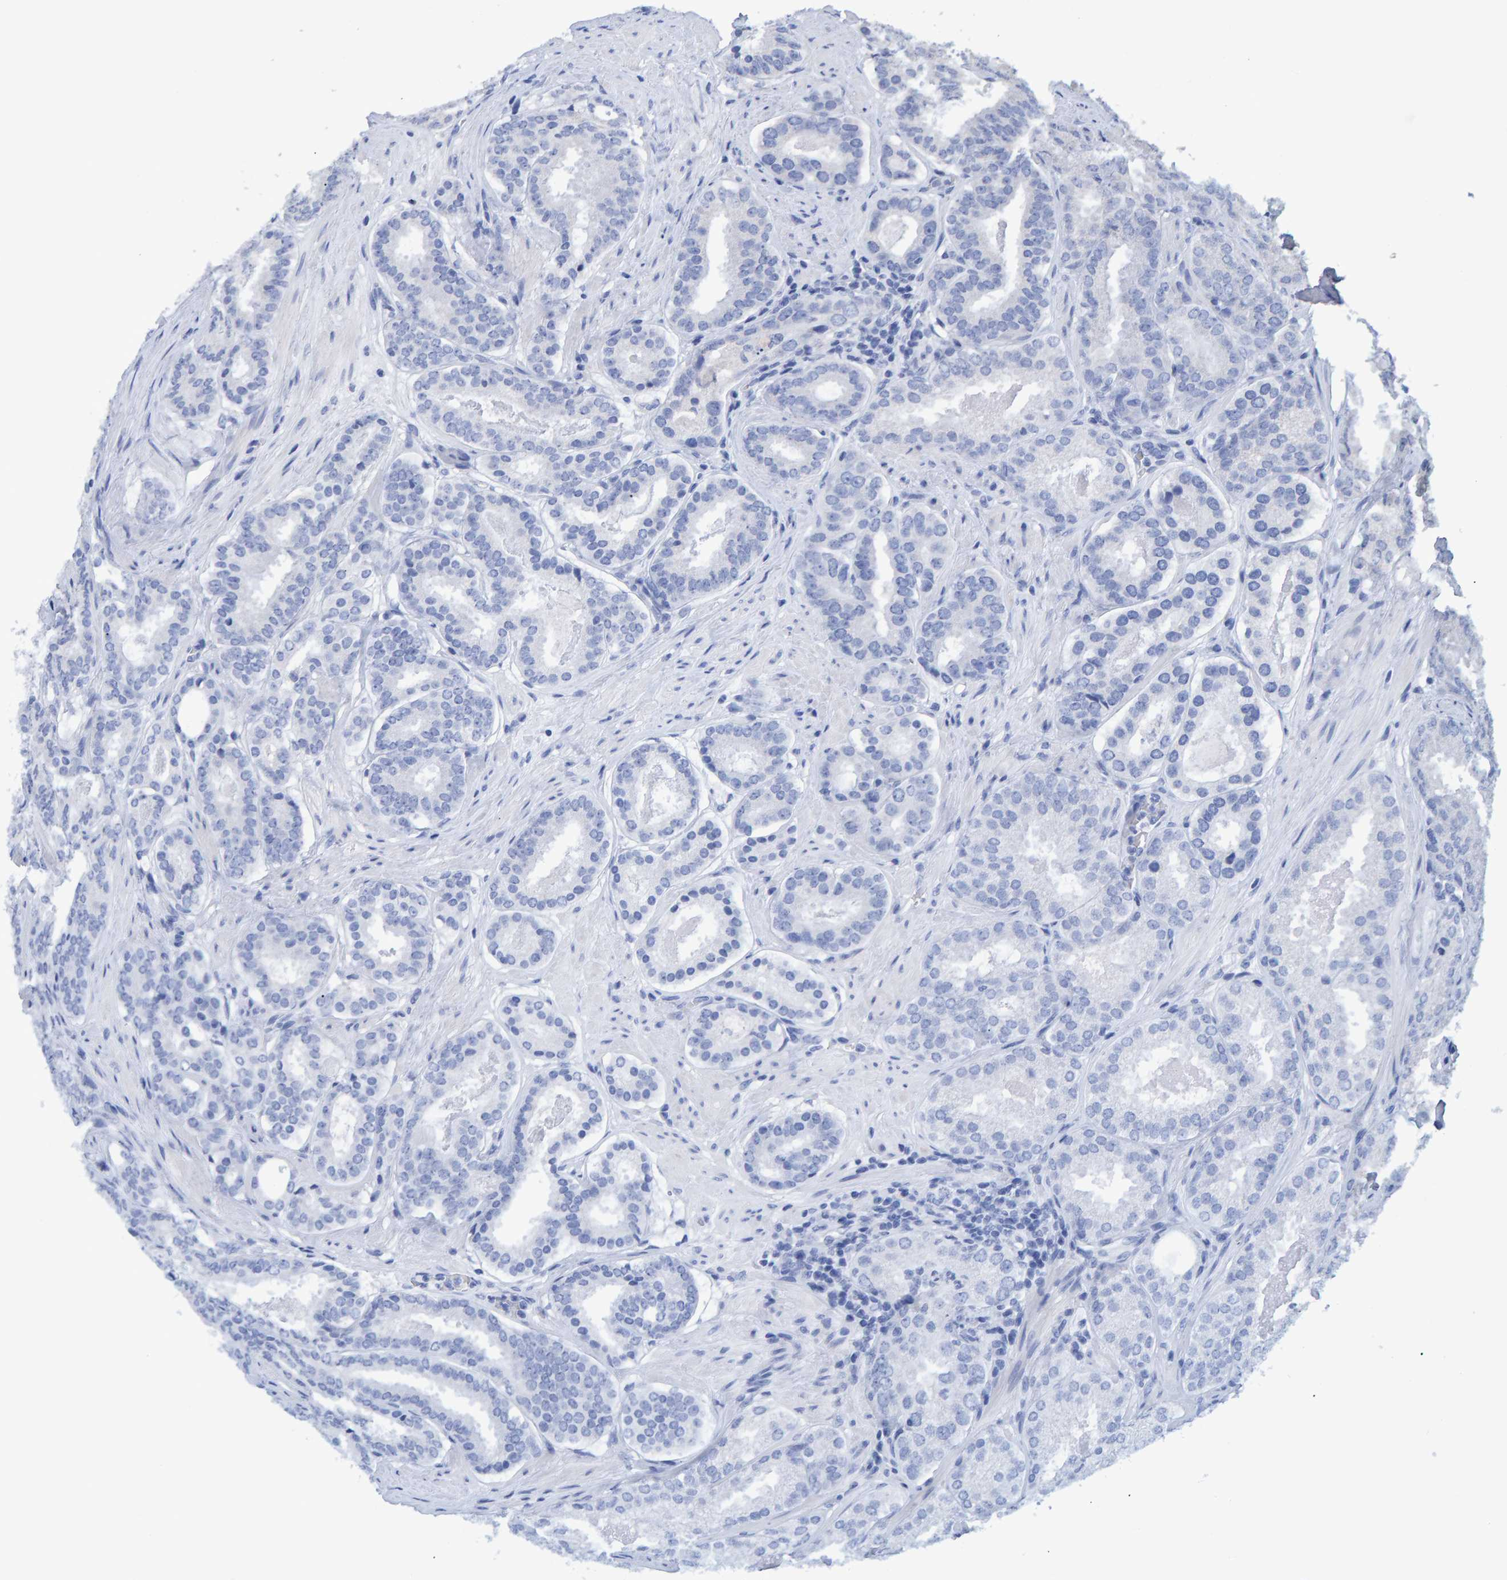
{"staining": {"intensity": "negative", "quantity": "none", "location": "none"}, "tissue": "prostate cancer", "cell_type": "Tumor cells", "image_type": "cancer", "snomed": [{"axis": "morphology", "description": "Adenocarcinoma, Low grade"}, {"axis": "topography", "description": "Prostate"}], "caption": "Tumor cells are negative for protein expression in human prostate cancer. (Brightfield microscopy of DAB IHC at high magnification).", "gene": "HEMGN", "patient": {"sex": "male", "age": 69}}